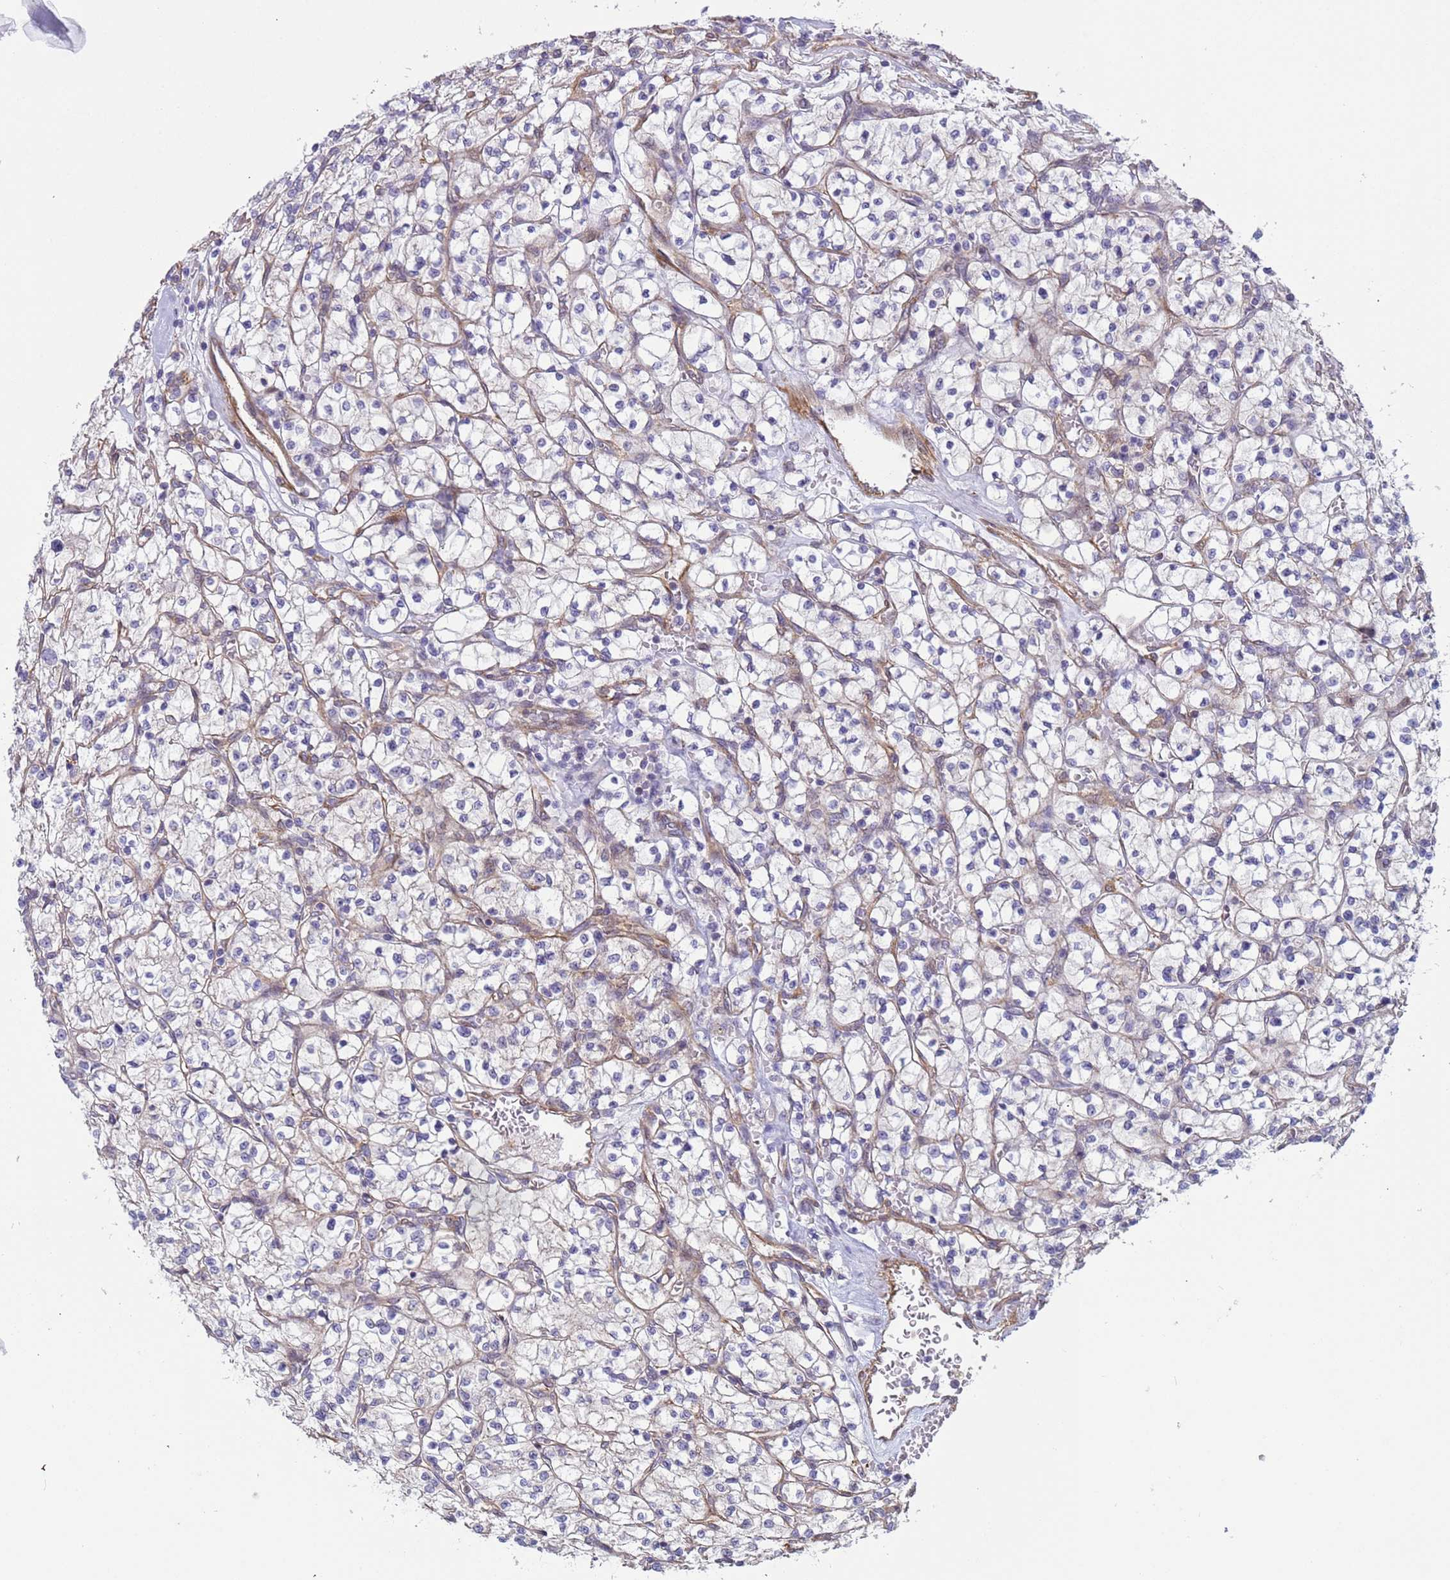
{"staining": {"intensity": "weak", "quantity": "<25%", "location": "cytoplasmic/membranous"}, "tissue": "renal cancer", "cell_type": "Tumor cells", "image_type": "cancer", "snomed": [{"axis": "morphology", "description": "Adenocarcinoma, NOS"}, {"axis": "topography", "description": "Kidney"}], "caption": "DAB immunohistochemical staining of human renal cancer demonstrates no significant expression in tumor cells.", "gene": "ITGB4", "patient": {"sex": "female", "age": 64}}